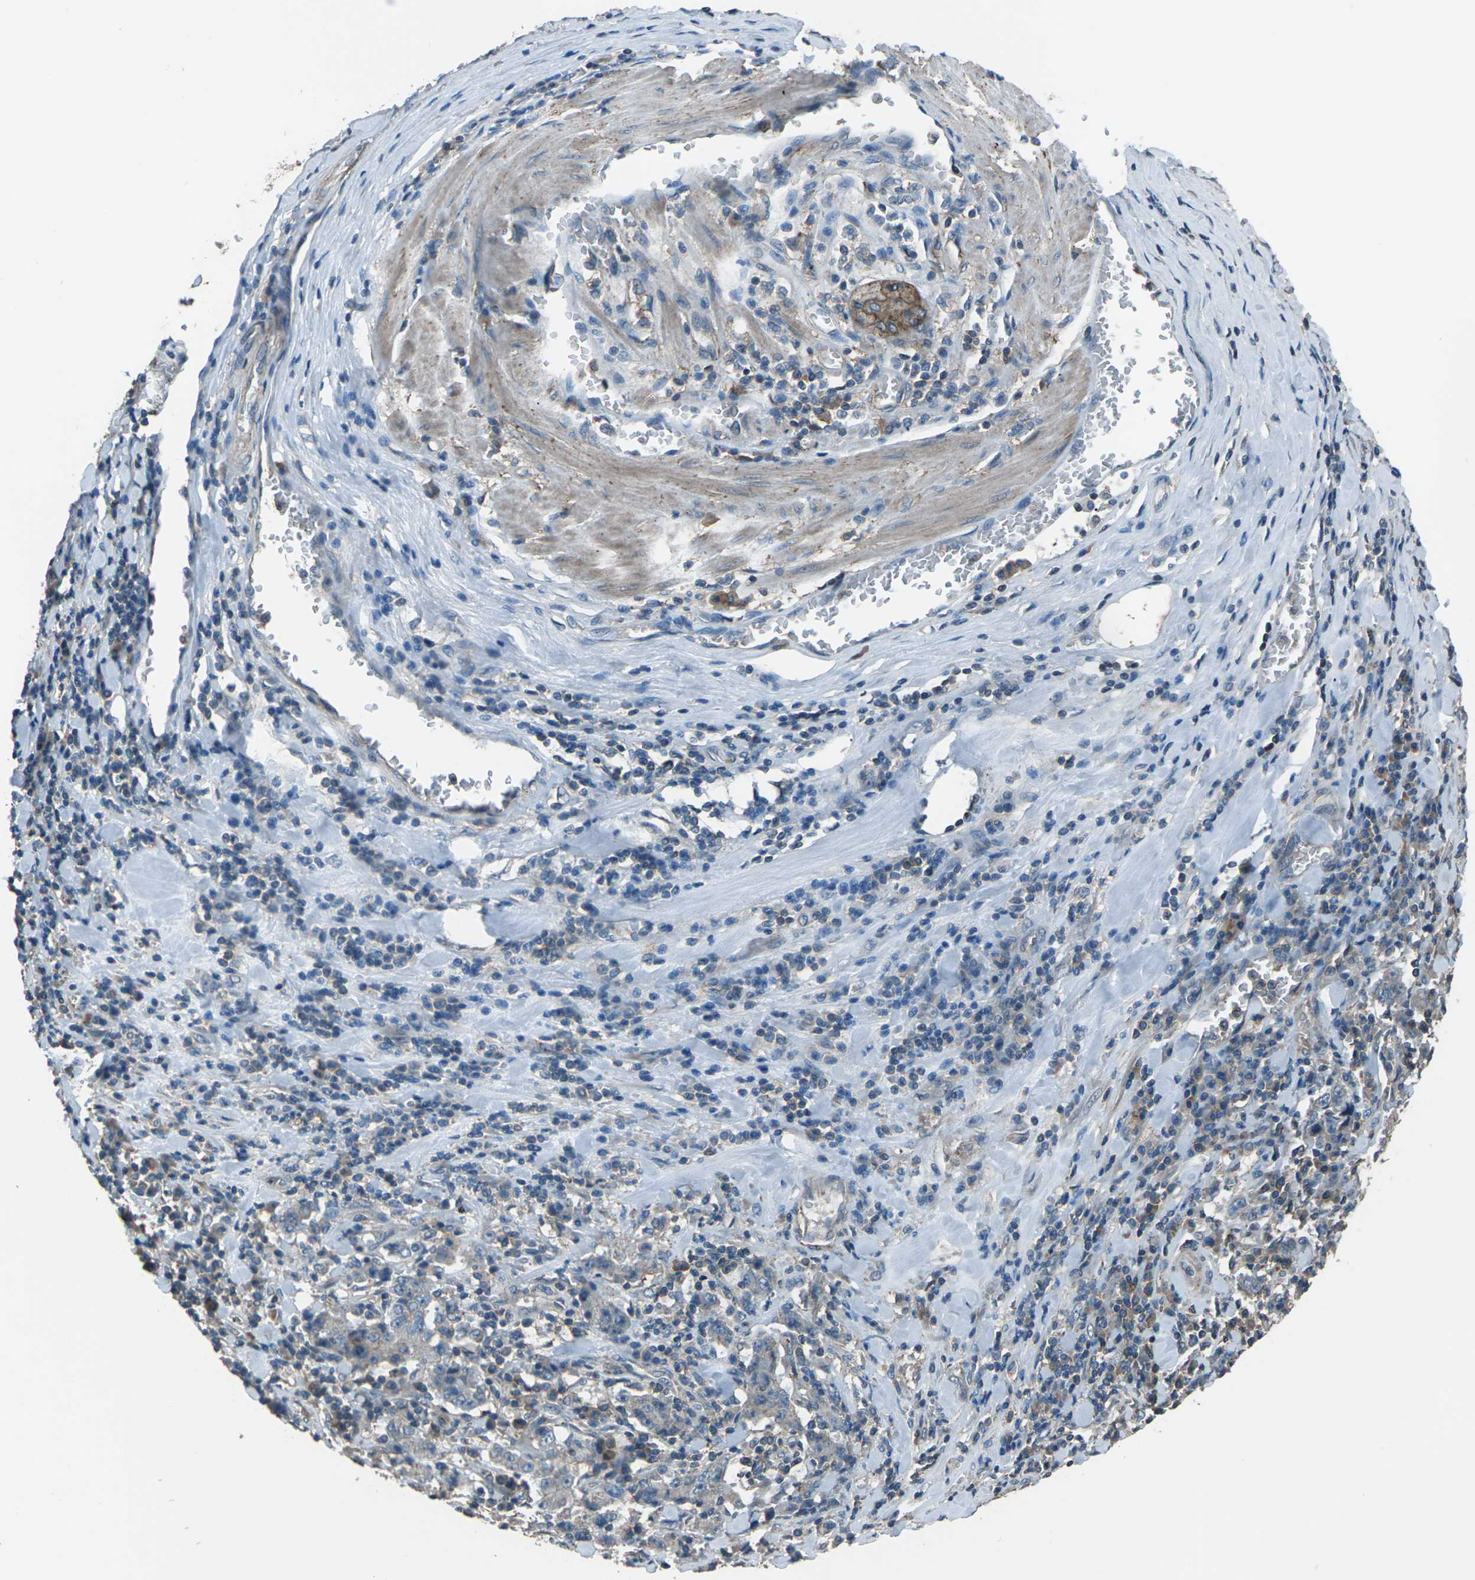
{"staining": {"intensity": "weak", "quantity": "25%-75%", "location": "cytoplasmic/membranous"}, "tissue": "stomach cancer", "cell_type": "Tumor cells", "image_type": "cancer", "snomed": [{"axis": "morphology", "description": "Normal tissue, NOS"}, {"axis": "morphology", "description": "Adenocarcinoma, NOS"}, {"axis": "topography", "description": "Stomach, upper"}, {"axis": "topography", "description": "Stomach"}], "caption": "Protein staining of stomach adenocarcinoma tissue demonstrates weak cytoplasmic/membranous positivity in approximately 25%-75% of tumor cells. (IHC, brightfield microscopy, high magnification).", "gene": "CMTM4", "patient": {"sex": "male", "age": 59}}